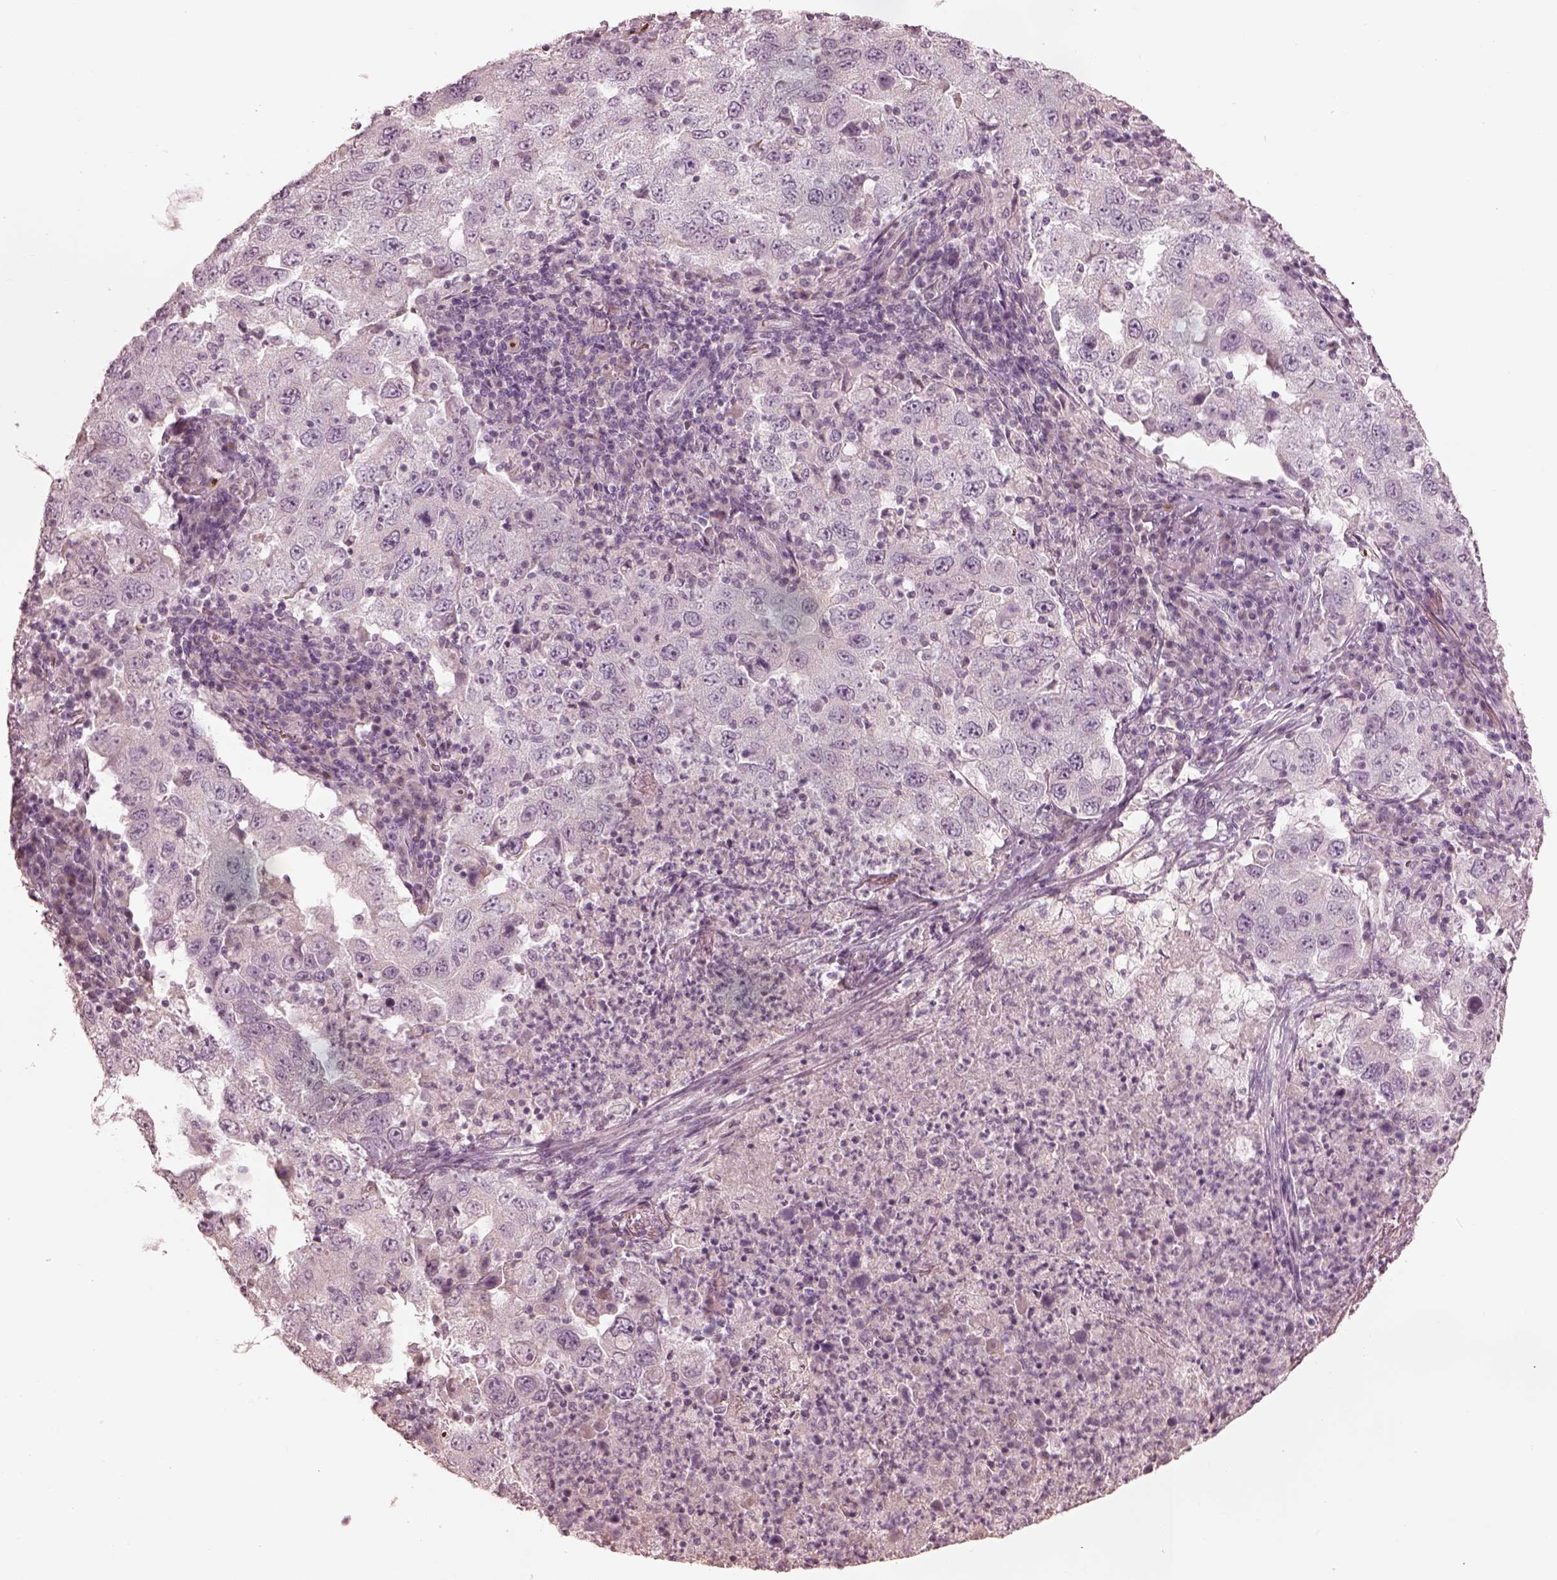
{"staining": {"intensity": "negative", "quantity": "none", "location": "none"}, "tissue": "lung cancer", "cell_type": "Tumor cells", "image_type": "cancer", "snomed": [{"axis": "morphology", "description": "Adenocarcinoma, NOS"}, {"axis": "topography", "description": "Lung"}], "caption": "This photomicrograph is of lung cancer stained with immunohistochemistry (IHC) to label a protein in brown with the nuclei are counter-stained blue. There is no staining in tumor cells.", "gene": "ANKLE1", "patient": {"sex": "male", "age": 73}}